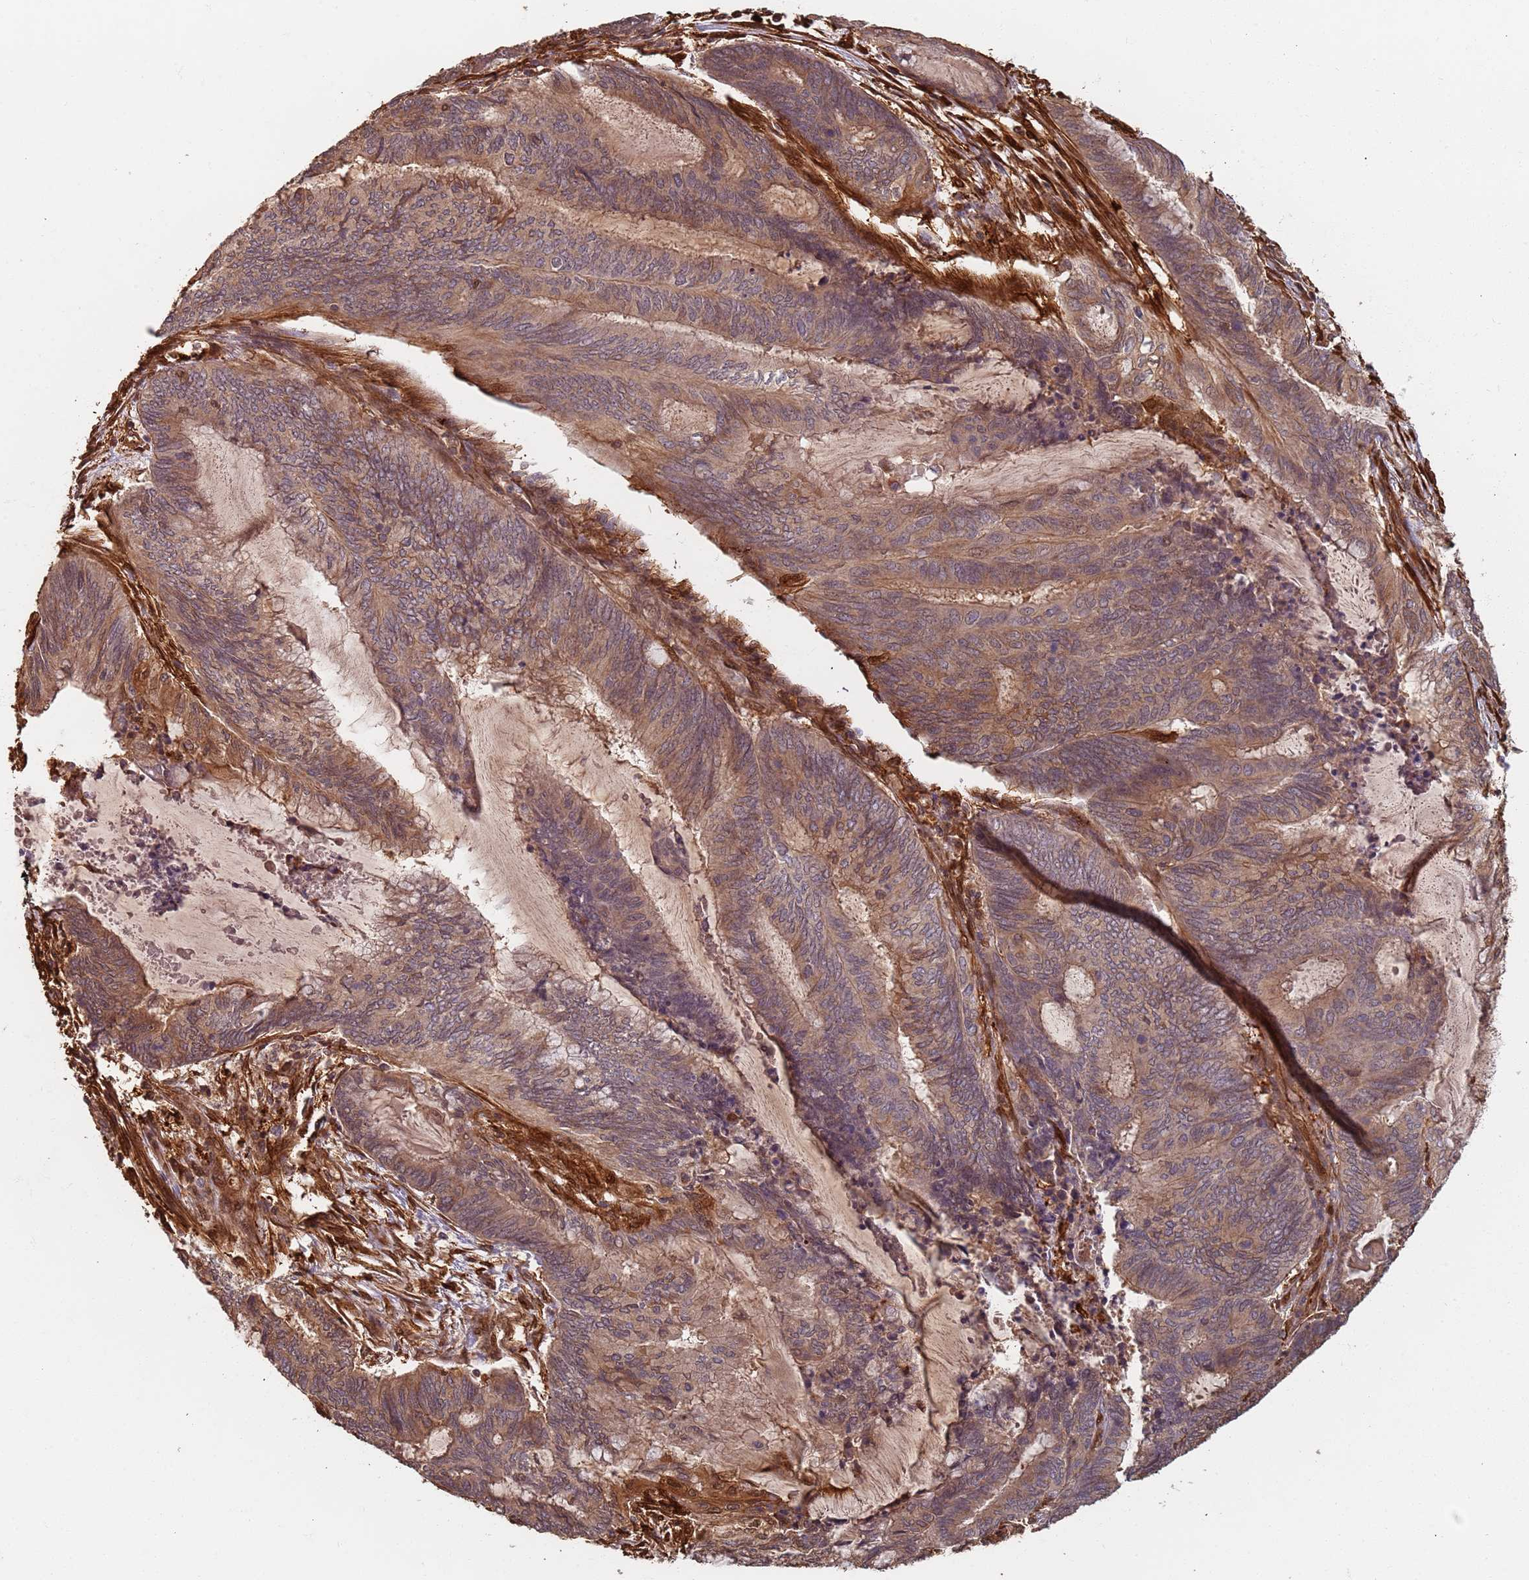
{"staining": {"intensity": "weak", "quantity": ">75%", "location": "cytoplasmic/membranous"}, "tissue": "endometrial cancer", "cell_type": "Tumor cells", "image_type": "cancer", "snomed": [{"axis": "morphology", "description": "Adenocarcinoma, NOS"}, {"axis": "topography", "description": "Uterus"}, {"axis": "topography", "description": "Endometrium"}], "caption": "Protein expression analysis of endometrial cancer (adenocarcinoma) reveals weak cytoplasmic/membranous positivity in approximately >75% of tumor cells.", "gene": "SDCCAG8", "patient": {"sex": "female", "age": 70}}